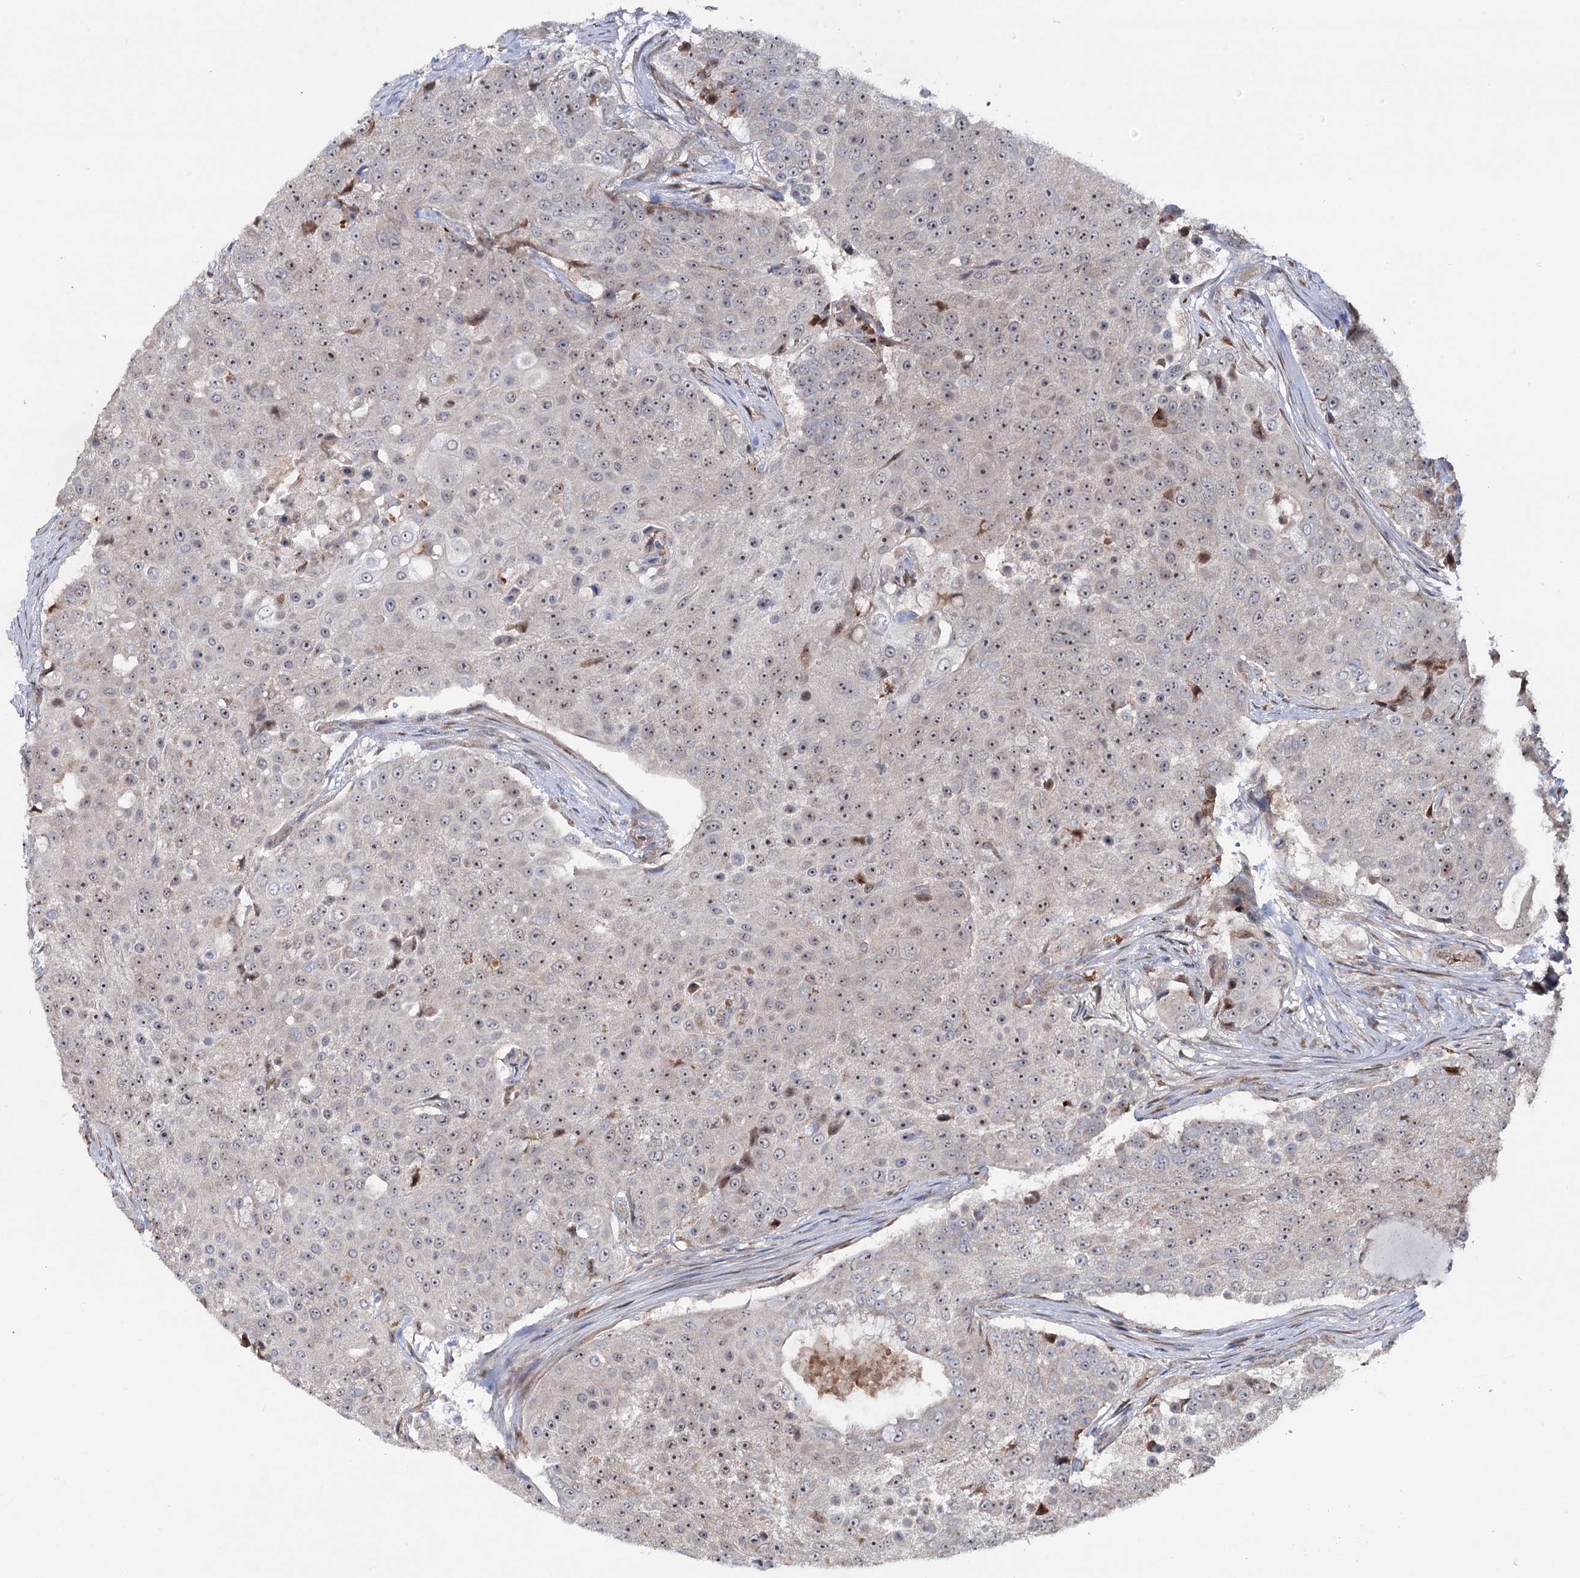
{"staining": {"intensity": "weak", "quantity": ">75%", "location": "nuclear"}, "tissue": "urothelial cancer", "cell_type": "Tumor cells", "image_type": "cancer", "snomed": [{"axis": "morphology", "description": "Urothelial carcinoma, High grade"}, {"axis": "topography", "description": "Urinary bladder"}], "caption": "Protein expression analysis of urothelial carcinoma (high-grade) exhibits weak nuclear expression in approximately >75% of tumor cells.", "gene": "PTDSS2", "patient": {"sex": "female", "age": 63}}